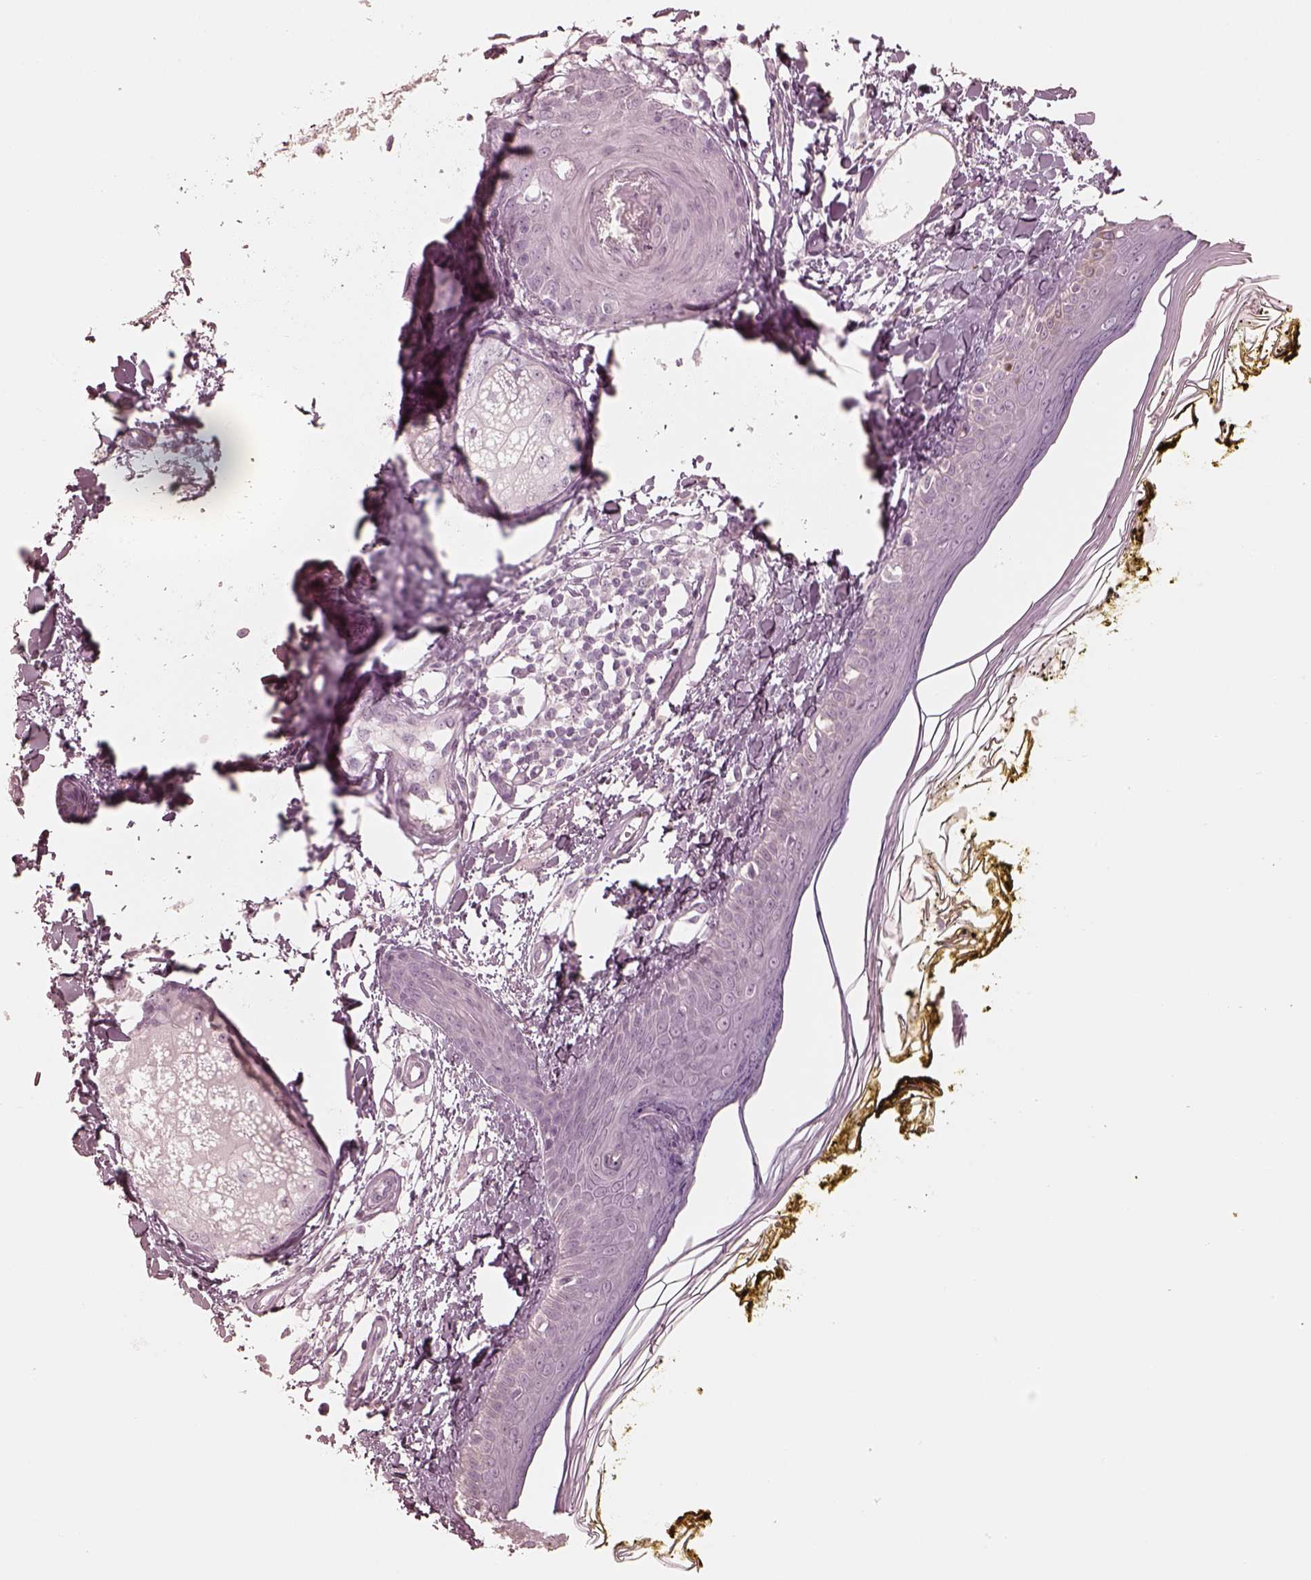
{"staining": {"intensity": "negative", "quantity": "none", "location": "none"}, "tissue": "skin", "cell_type": "Fibroblasts", "image_type": "normal", "snomed": [{"axis": "morphology", "description": "Normal tissue, NOS"}, {"axis": "topography", "description": "Skin"}], "caption": "Immunohistochemistry histopathology image of normal skin: skin stained with DAB exhibits no significant protein positivity in fibroblasts. (Immunohistochemistry, brightfield microscopy, high magnification).", "gene": "CALR3", "patient": {"sex": "male", "age": 76}}